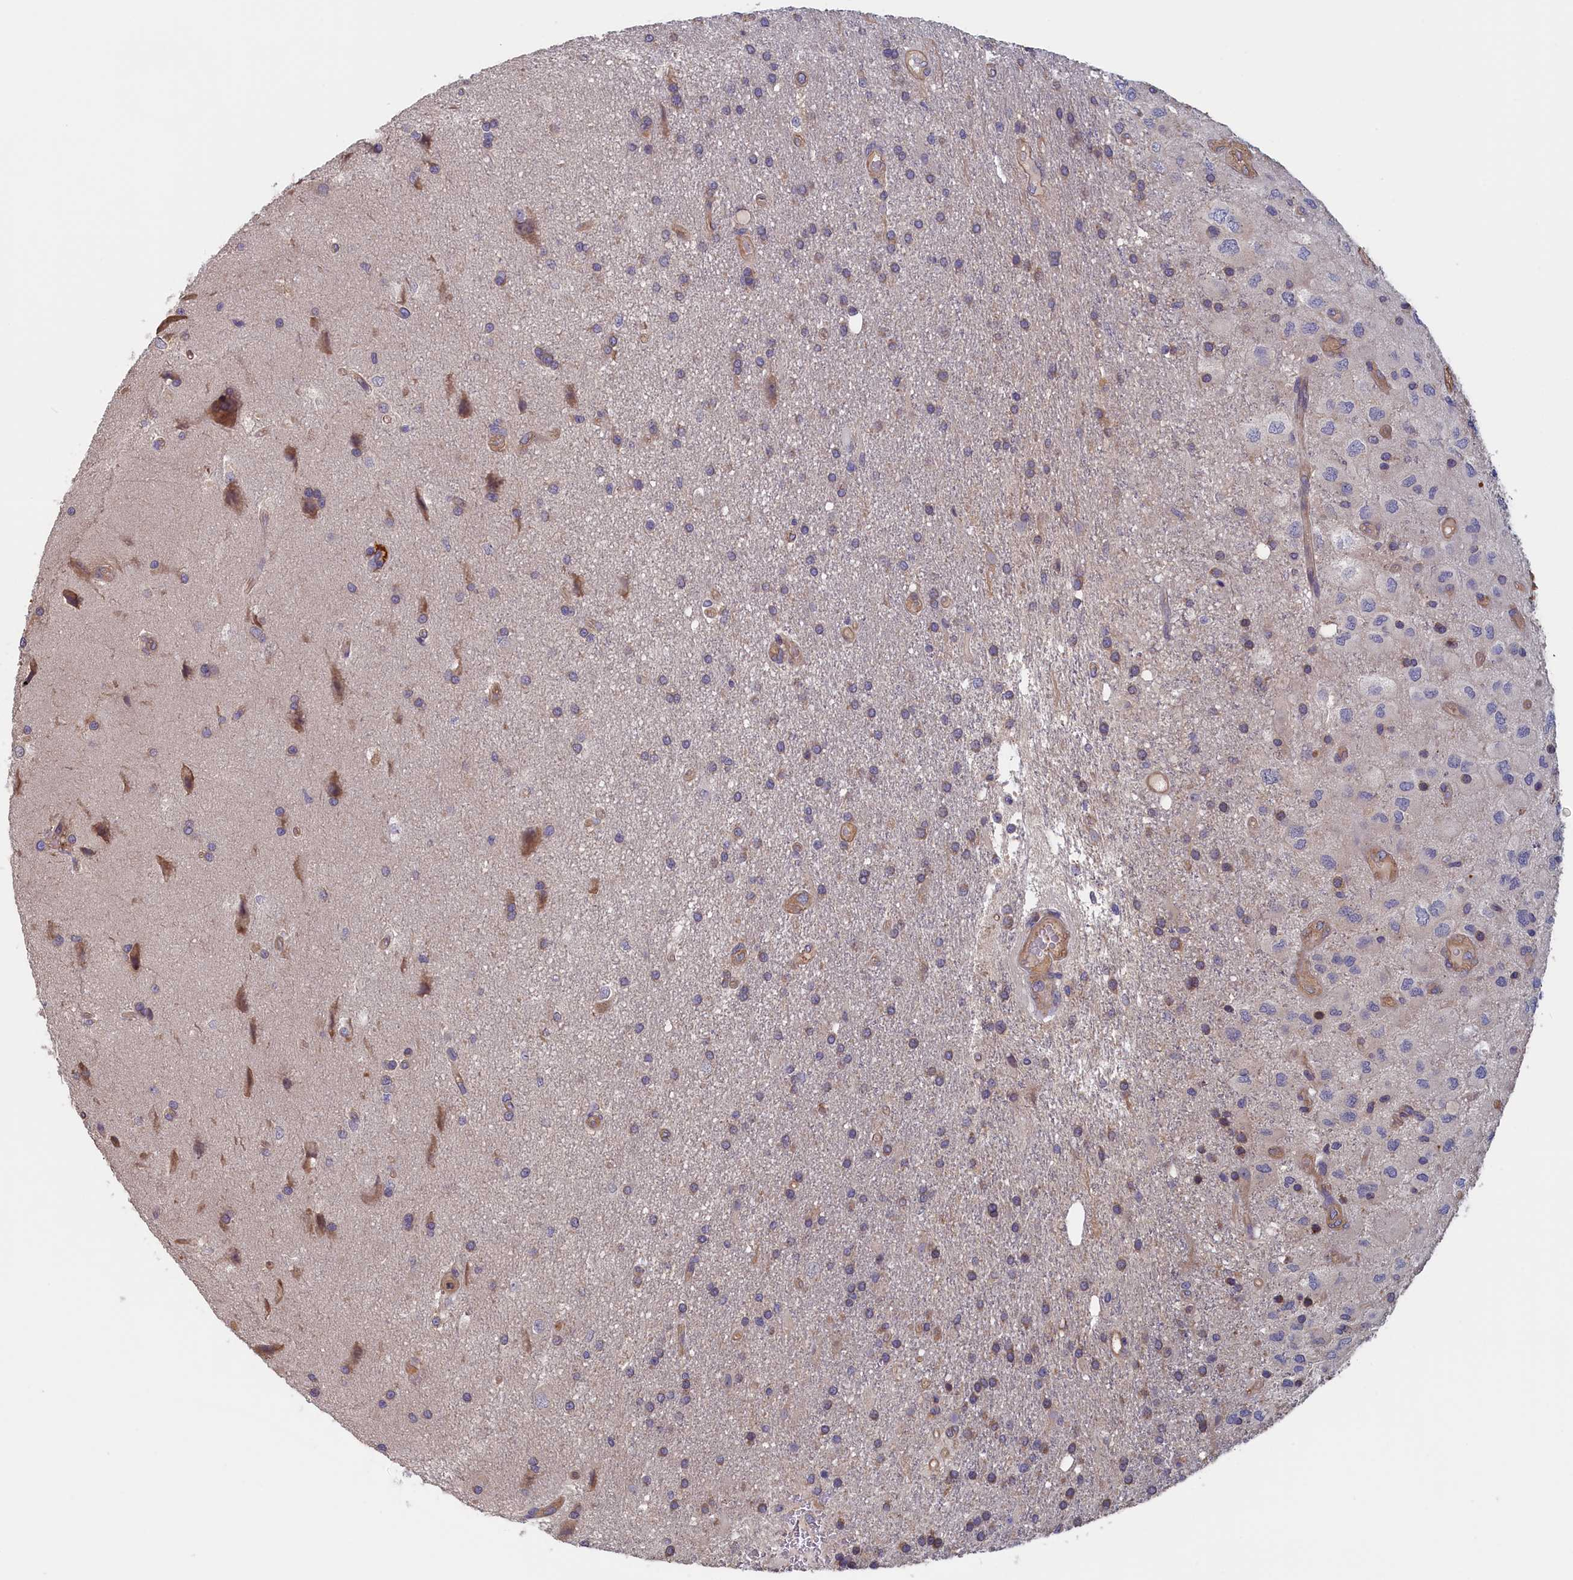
{"staining": {"intensity": "weak", "quantity": "<25%", "location": "cytoplasmic/membranous"}, "tissue": "glioma", "cell_type": "Tumor cells", "image_type": "cancer", "snomed": [{"axis": "morphology", "description": "Glioma, malignant, Low grade"}, {"axis": "topography", "description": "Brain"}], "caption": "A histopathology image of glioma stained for a protein exhibits no brown staining in tumor cells.", "gene": "ANKRD2", "patient": {"sex": "male", "age": 66}}